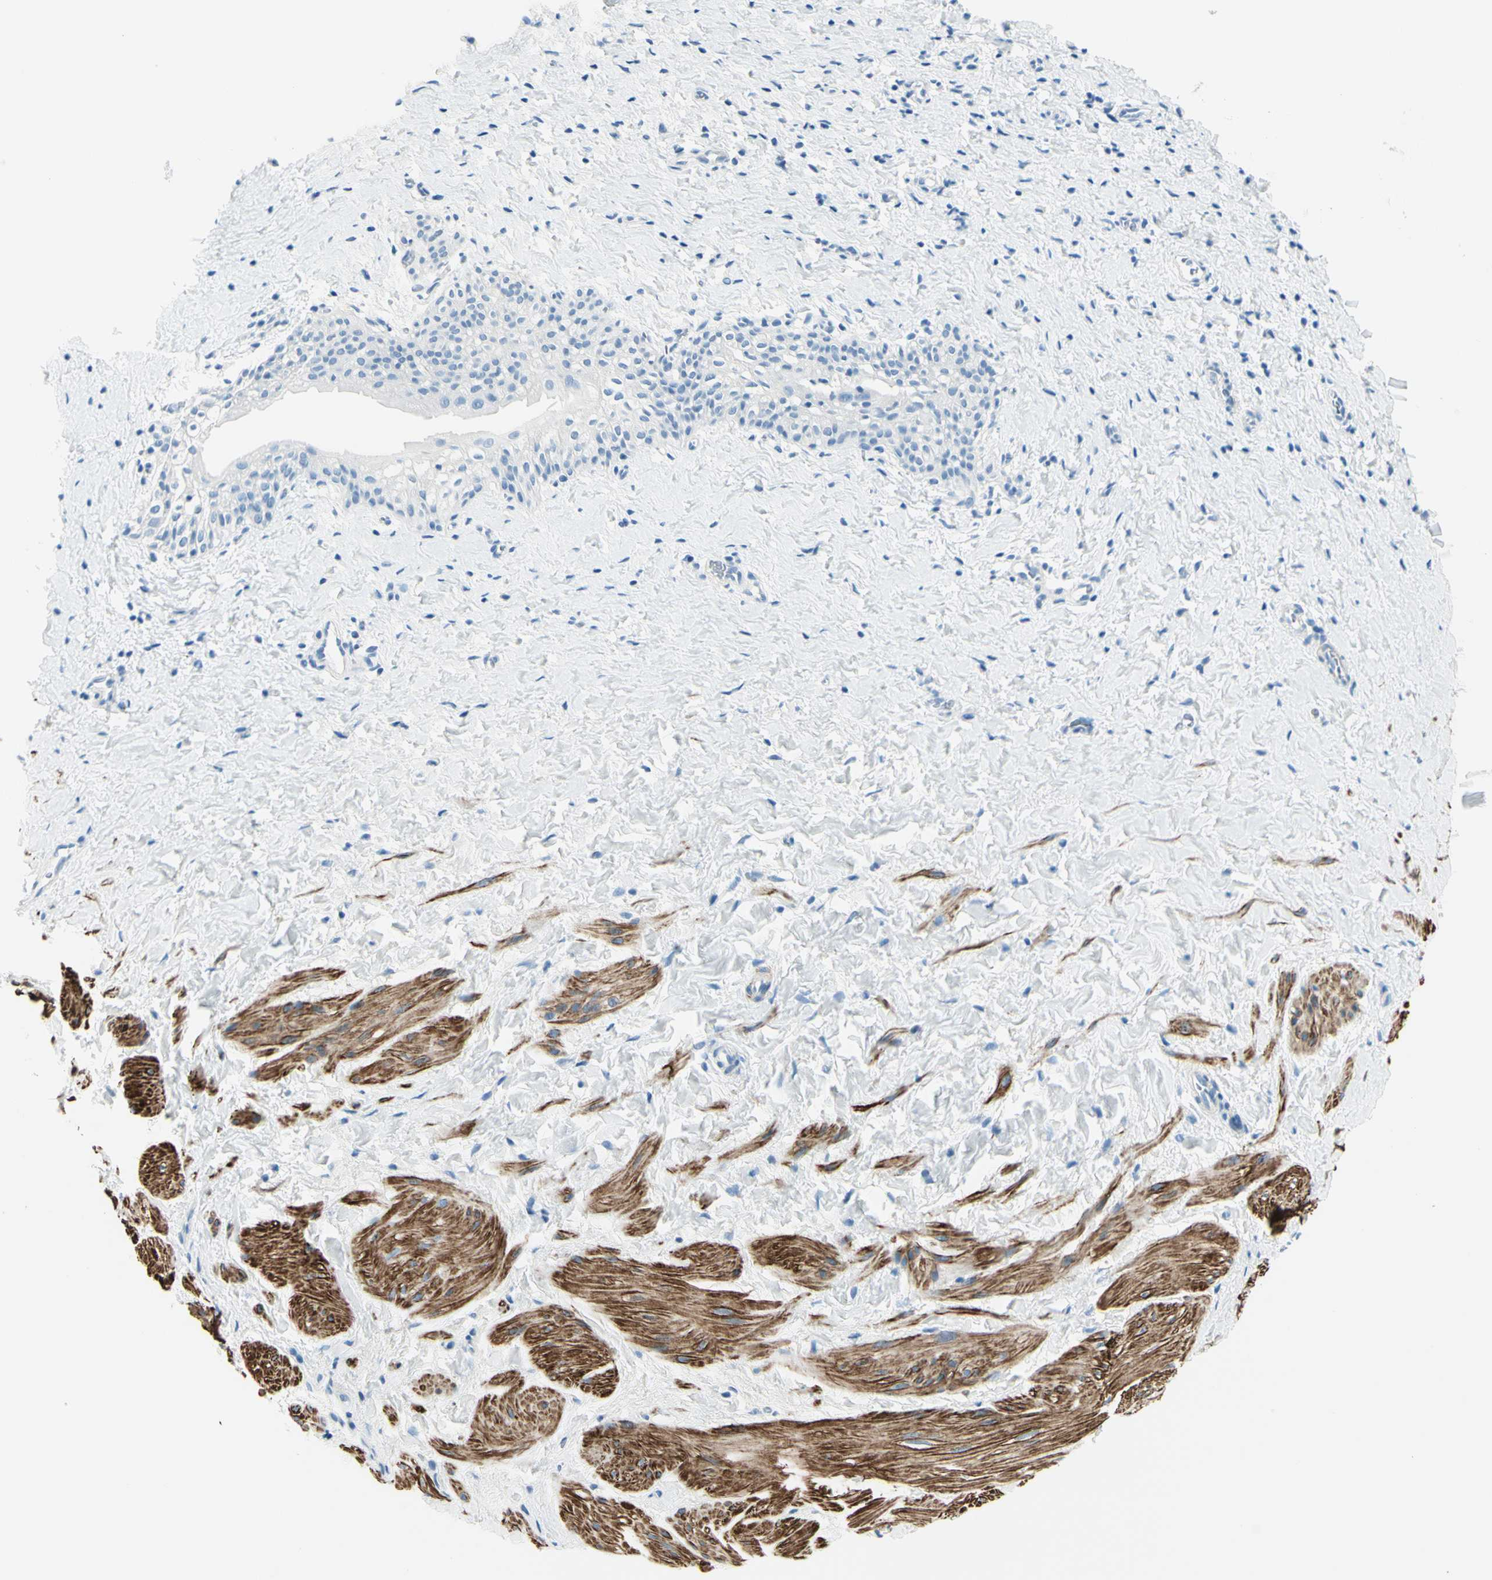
{"staining": {"intensity": "strong", "quantity": ">75%", "location": "cytoplasmic/membranous"}, "tissue": "smooth muscle", "cell_type": "Smooth muscle cells", "image_type": "normal", "snomed": [{"axis": "morphology", "description": "Normal tissue, NOS"}, {"axis": "topography", "description": "Smooth muscle"}], "caption": "Smooth muscle stained for a protein (brown) shows strong cytoplasmic/membranous positive expression in approximately >75% of smooth muscle cells.", "gene": "CDH15", "patient": {"sex": "male", "age": 16}}